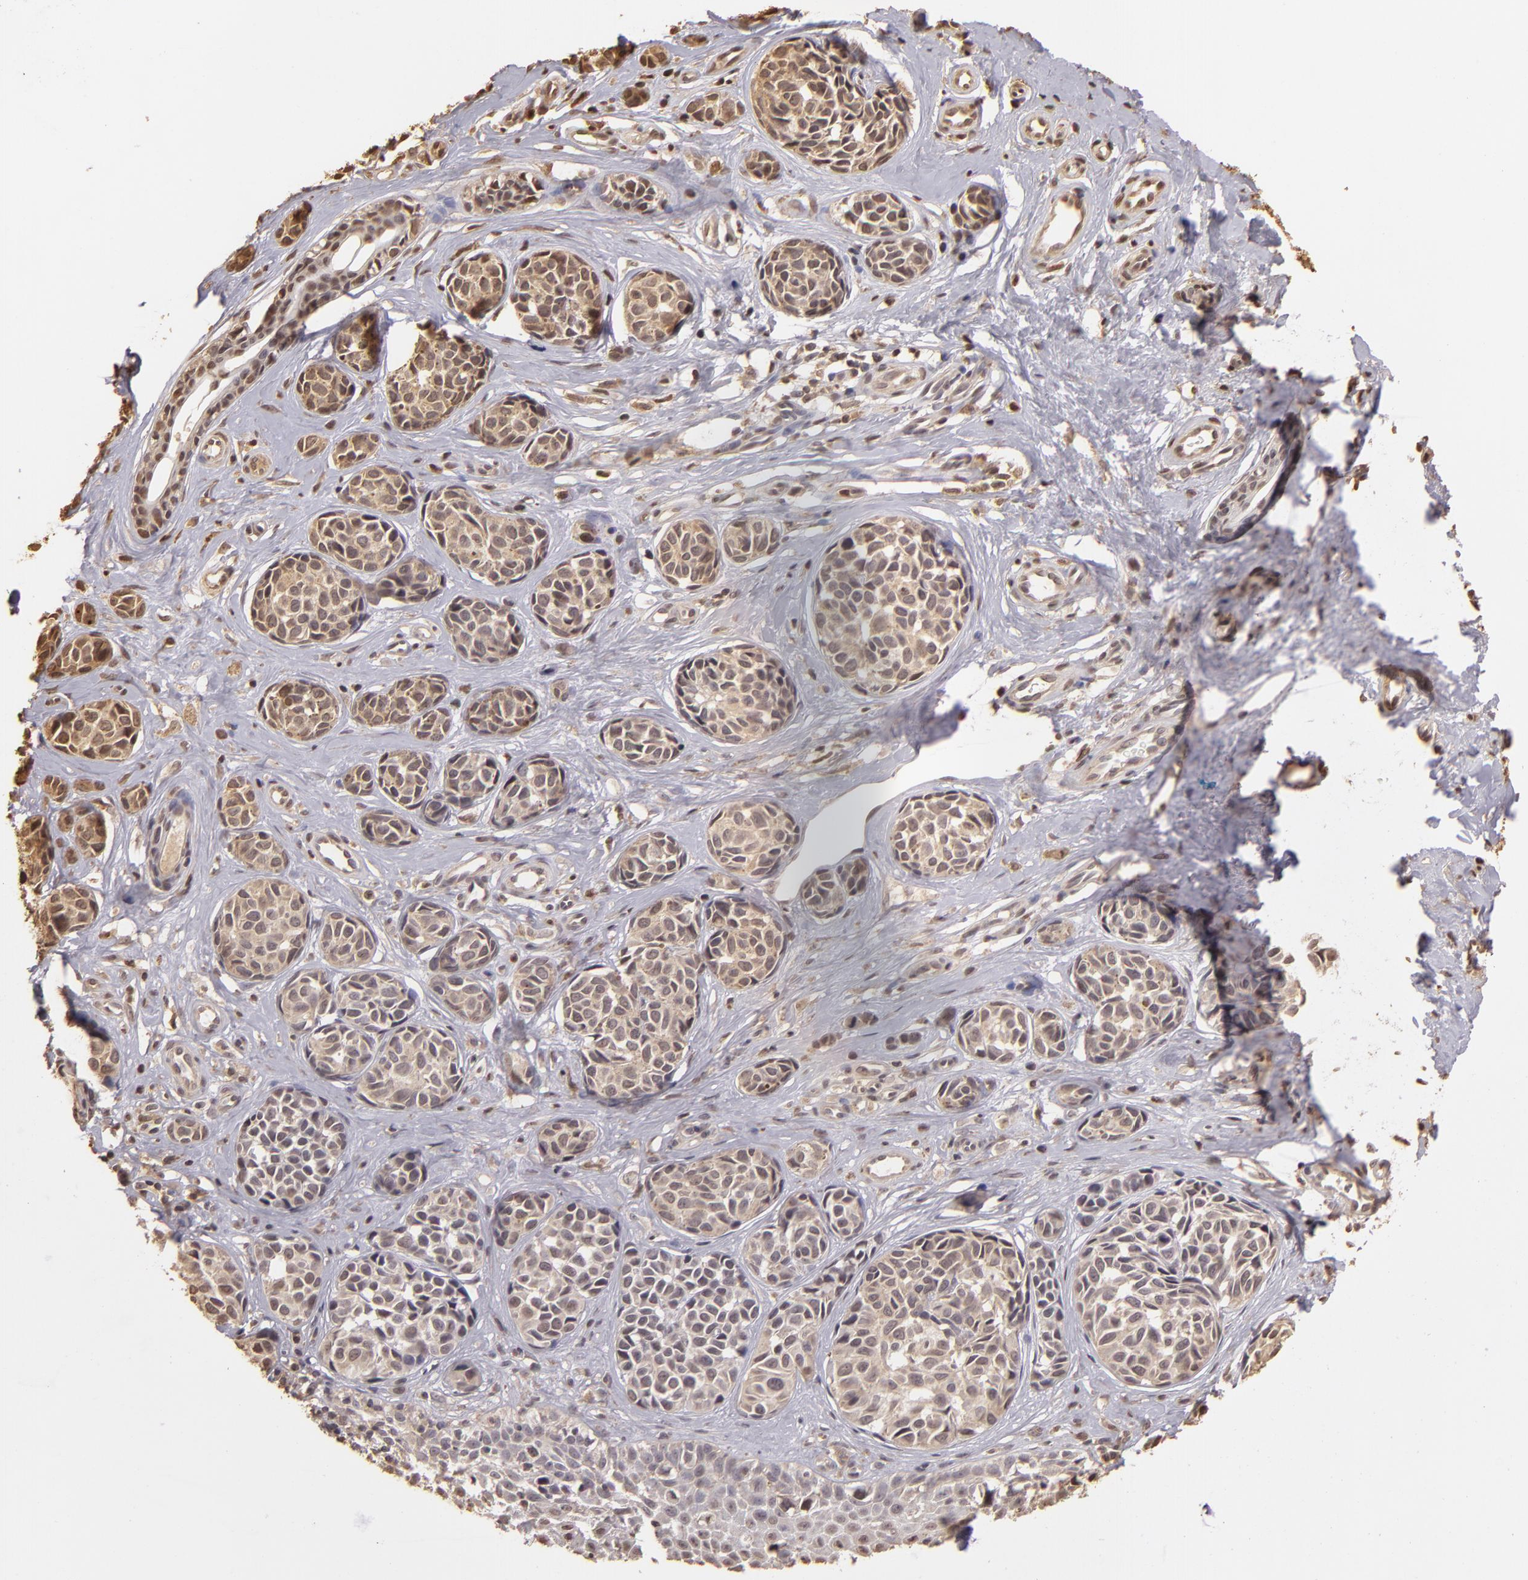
{"staining": {"intensity": "weak", "quantity": ">75%", "location": "cytoplasmic/membranous"}, "tissue": "melanoma", "cell_type": "Tumor cells", "image_type": "cancer", "snomed": [{"axis": "morphology", "description": "Malignant melanoma, NOS"}, {"axis": "topography", "description": "Skin"}], "caption": "Human malignant melanoma stained with a brown dye shows weak cytoplasmic/membranous positive staining in about >75% of tumor cells.", "gene": "ARPC2", "patient": {"sex": "male", "age": 79}}